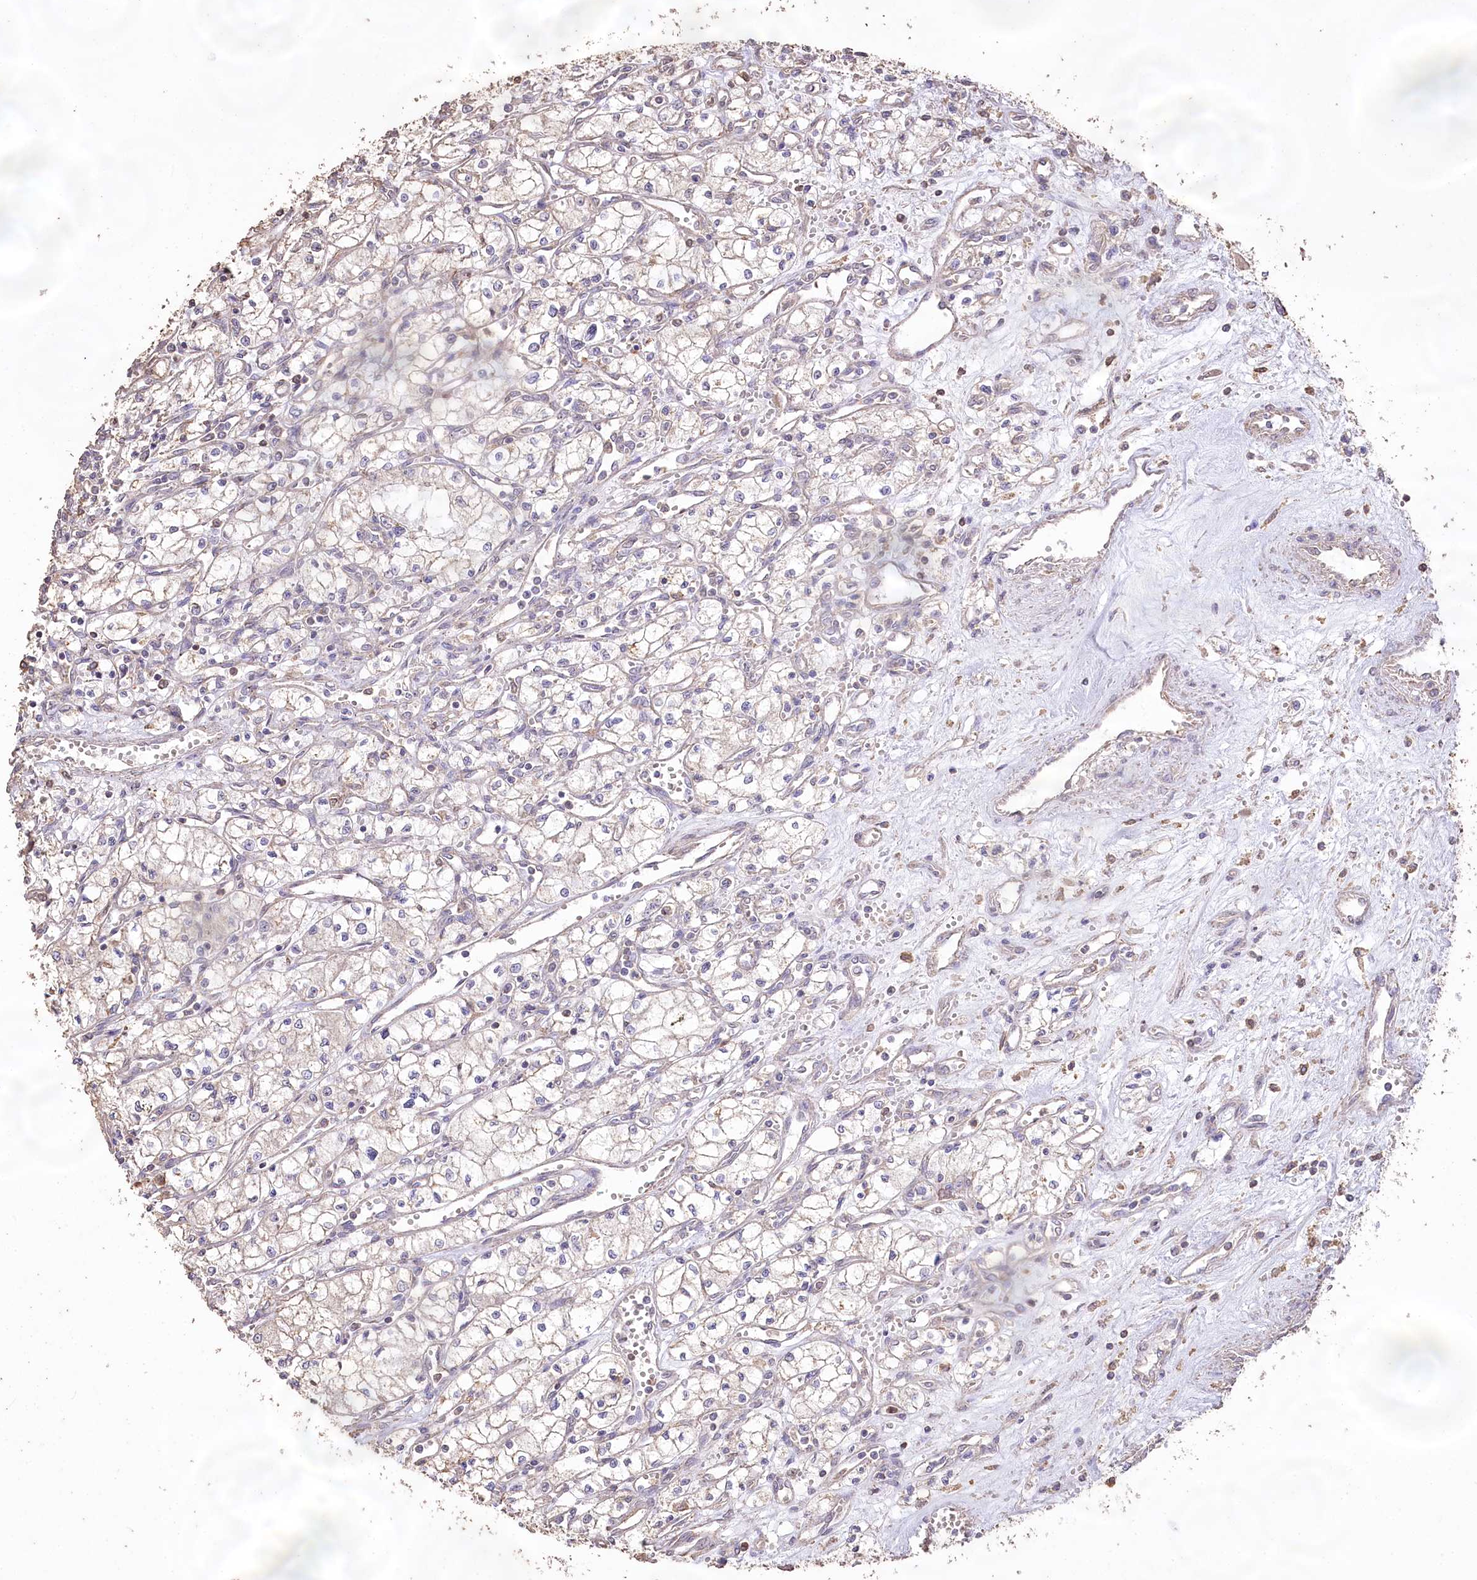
{"staining": {"intensity": "negative", "quantity": "none", "location": "none"}, "tissue": "renal cancer", "cell_type": "Tumor cells", "image_type": "cancer", "snomed": [{"axis": "morphology", "description": "Adenocarcinoma, NOS"}, {"axis": "topography", "description": "Kidney"}], "caption": "Immunohistochemistry (IHC) image of neoplastic tissue: human renal cancer (adenocarcinoma) stained with DAB demonstrates no significant protein positivity in tumor cells.", "gene": "IREB2", "patient": {"sex": "male", "age": 59}}